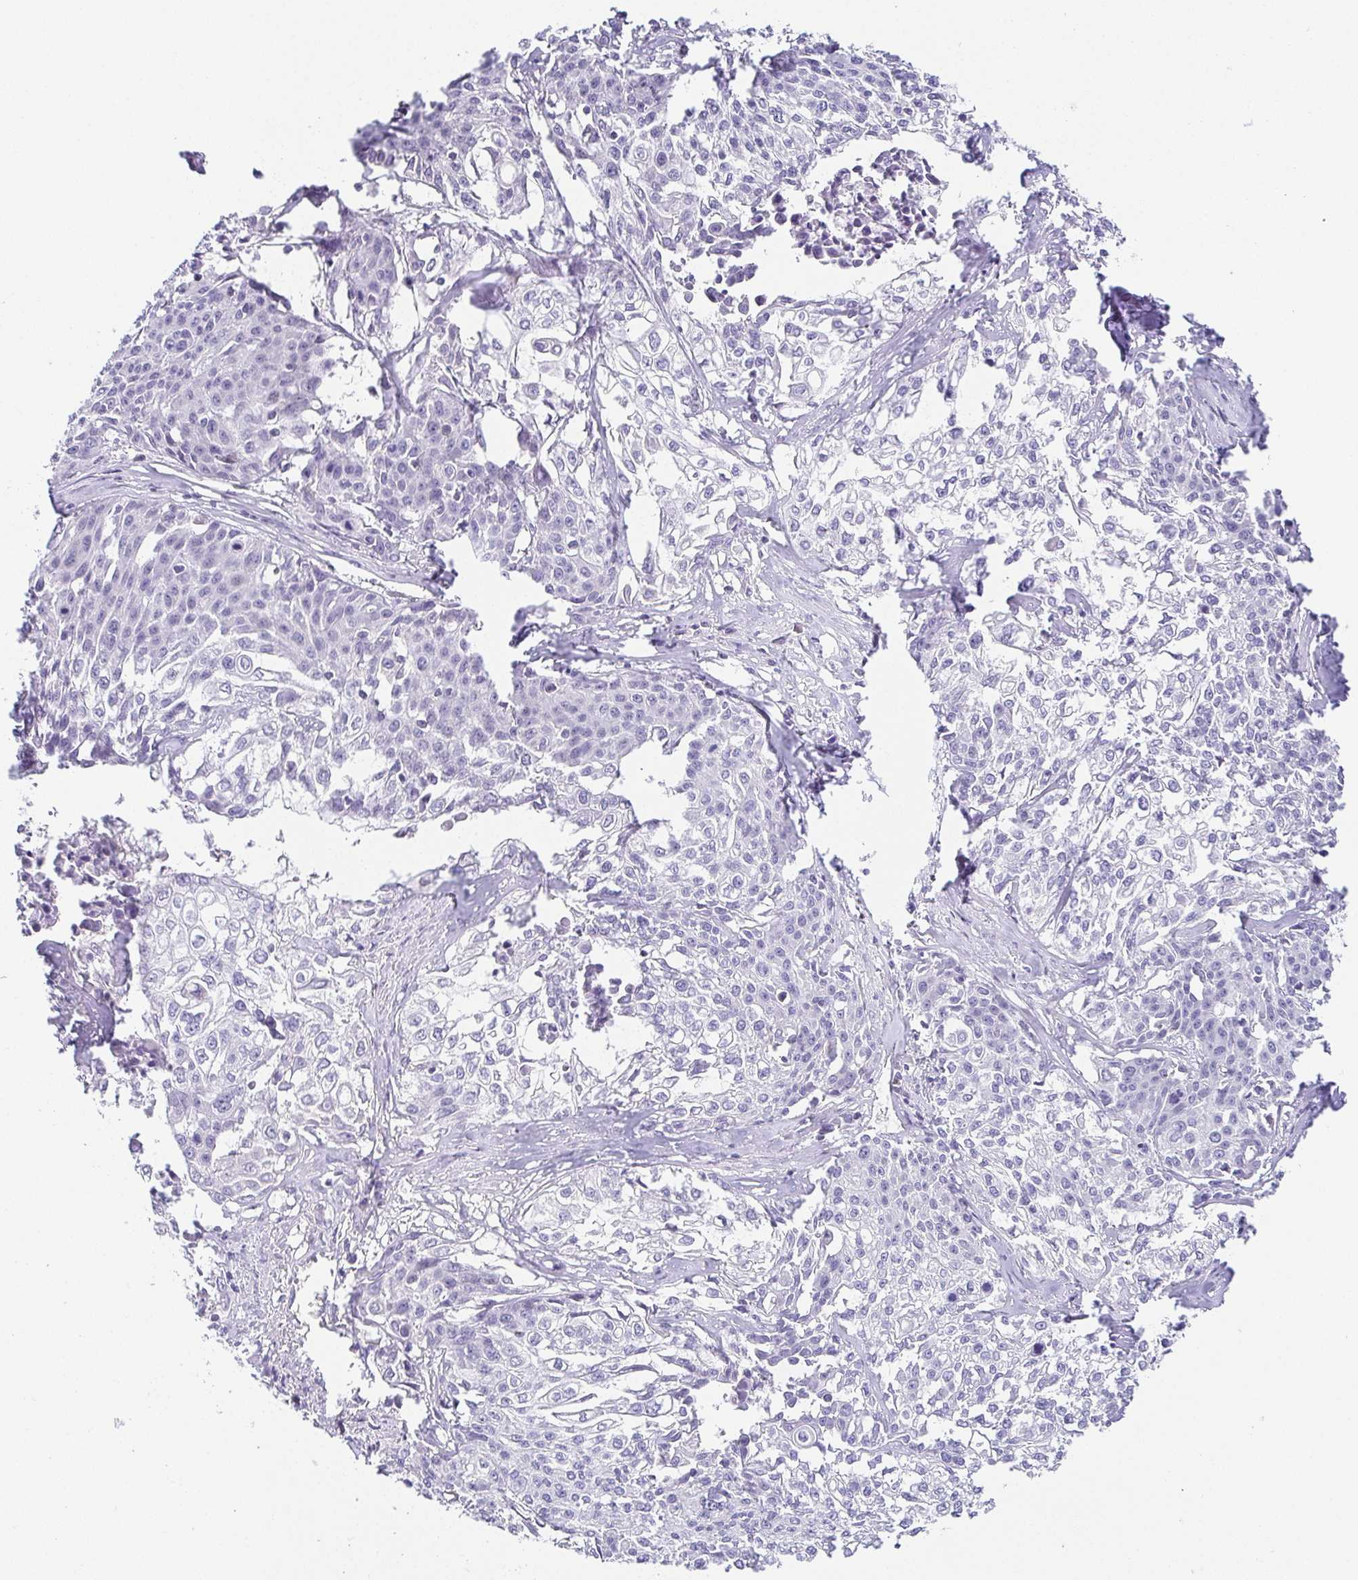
{"staining": {"intensity": "negative", "quantity": "none", "location": "none"}, "tissue": "cervical cancer", "cell_type": "Tumor cells", "image_type": "cancer", "snomed": [{"axis": "morphology", "description": "Squamous cell carcinoma, NOS"}, {"axis": "topography", "description": "Cervix"}], "caption": "The IHC histopathology image has no significant expression in tumor cells of cervical cancer (squamous cell carcinoma) tissue.", "gene": "FAM162B", "patient": {"sex": "female", "age": 39}}